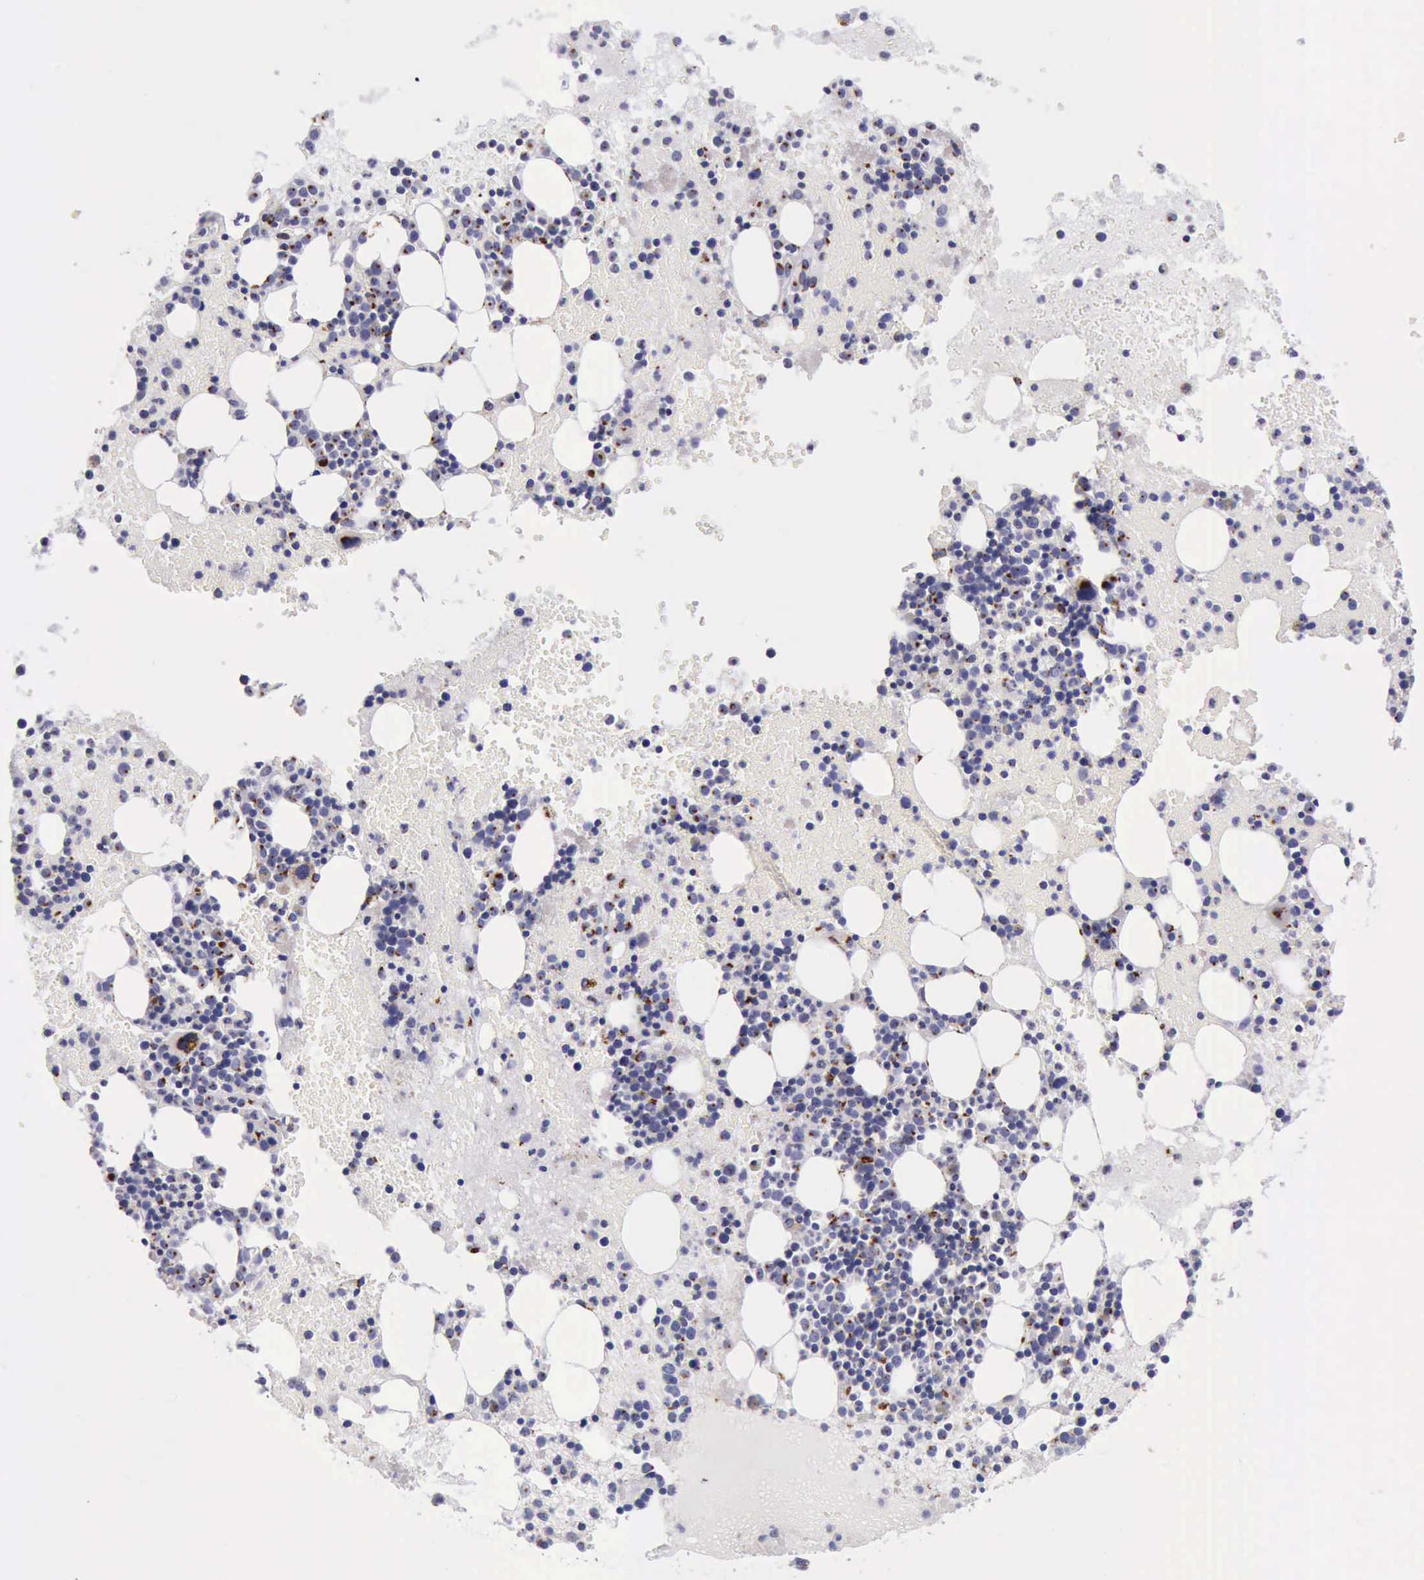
{"staining": {"intensity": "moderate", "quantity": "25%-75%", "location": "cytoplasmic/membranous"}, "tissue": "bone marrow", "cell_type": "Hematopoietic cells", "image_type": "normal", "snomed": [{"axis": "morphology", "description": "Normal tissue, NOS"}, {"axis": "topography", "description": "Bone marrow"}], "caption": "Normal bone marrow was stained to show a protein in brown. There is medium levels of moderate cytoplasmic/membranous expression in approximately 25%-75% of hematopoietic cells.", "gene": "GOLGA5", "patient": {"sex": "male", "age": 15}}